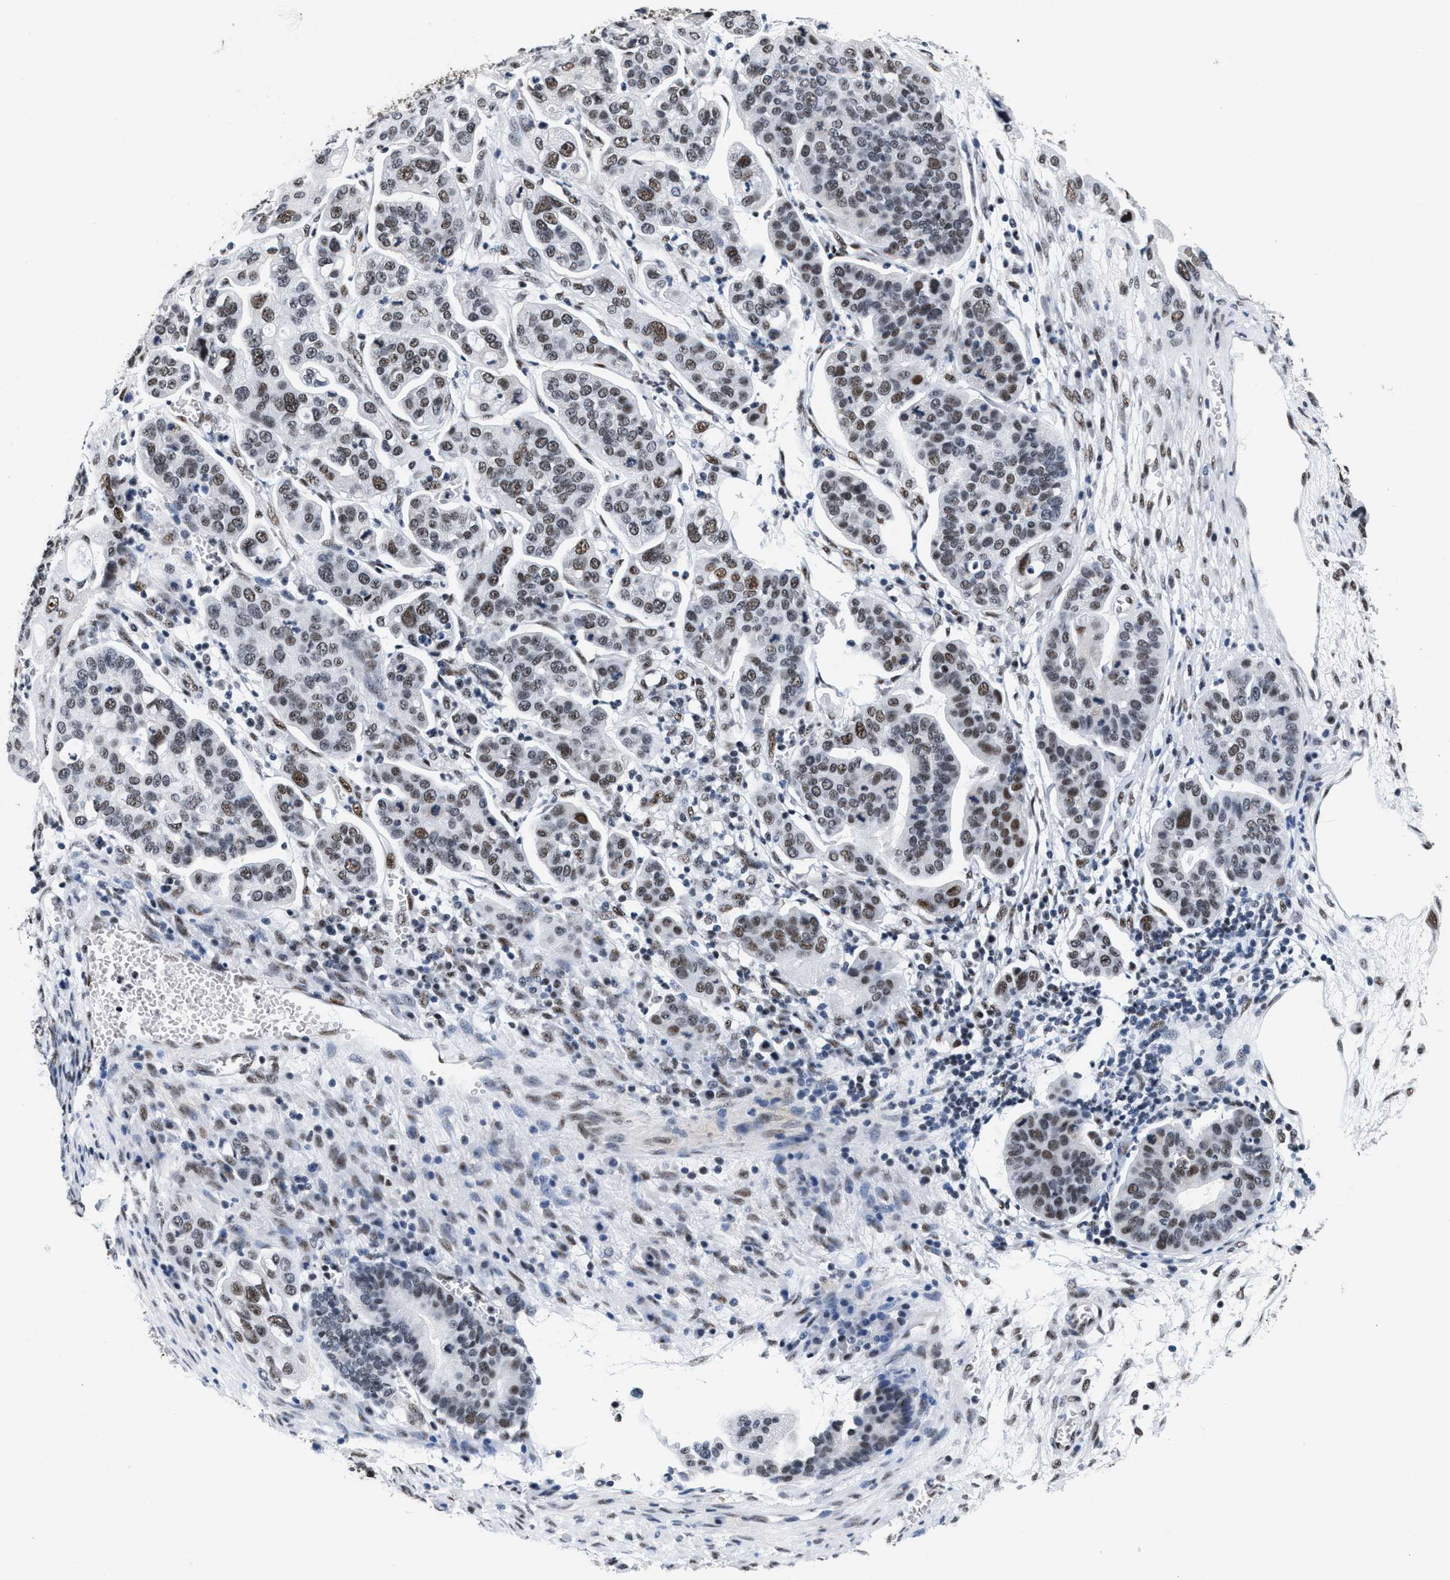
{"staining": {"intensity": "moderate", "quantity": ">75%", "location": "nuclear"}, "tissue": "ovarian cancer", "cell_type": "Tumor cells", "image_type": "cancer", "snomed": [{"axis": "morphology", "description": "Cystadenocarcinoma, serous, NOS"}, {"axis": "topography", "description": "Ovary"}], "caption": "Protein staining shows moderate nuclear staining in approximately >75% of tumor cells in serous cystadenocarcinoma (ovarian). (DAB = brown stain, brightfield microscopy at high magnification).", "gene": "RAD50", "patient": {"sex": "female", "age": 56}}